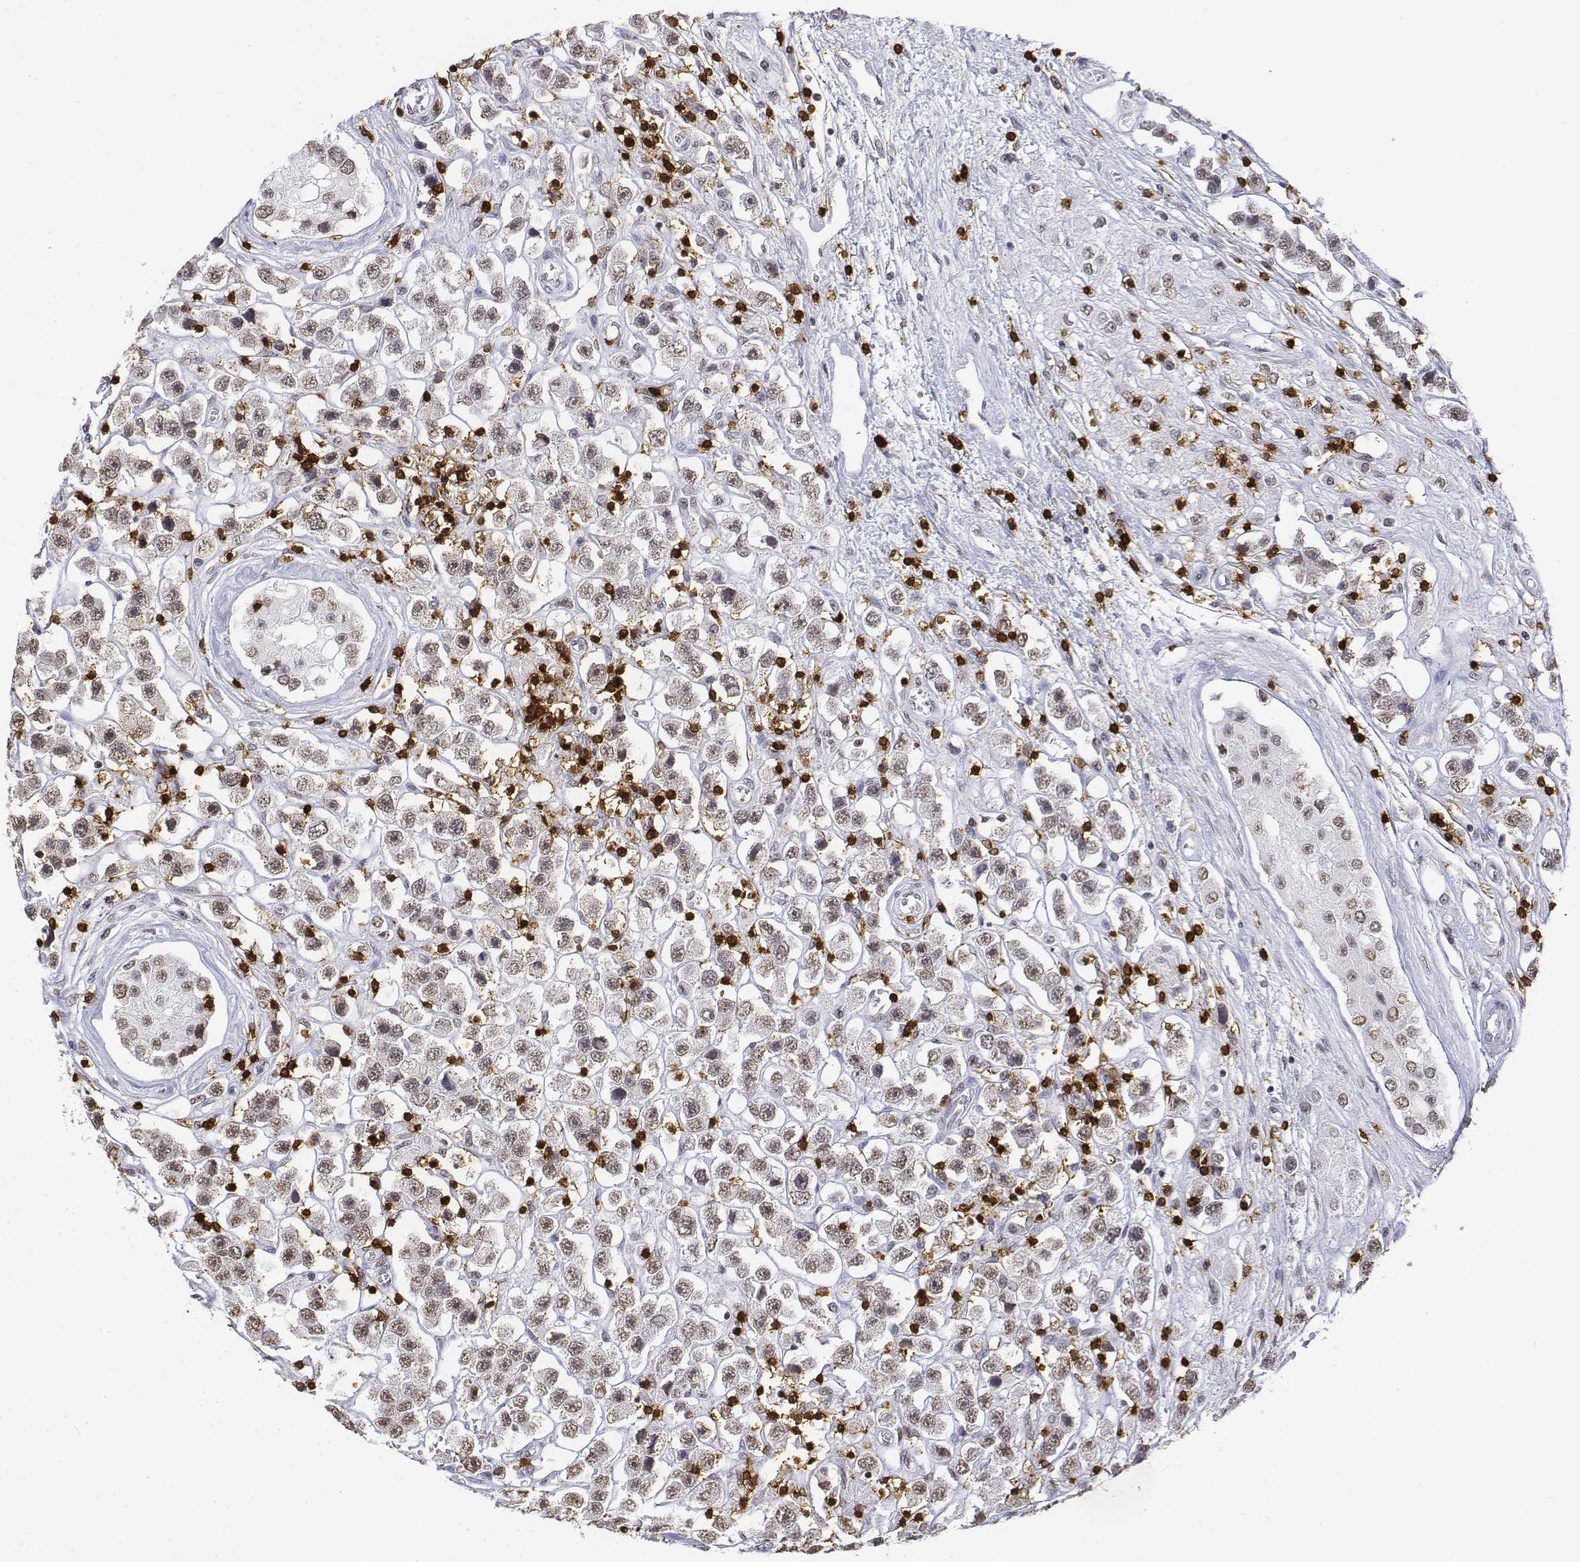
{"staining": {"intensity": "weak", "quantity": "25%-75%", "location": "nuclear"}, "tissue": "testis cancer", "cell_type": "Tumor cells", "image_type": "cancer", "snomed": [{"axis": "morphology", "description": "Seminoma, NOS"}, {"axis": "topography", "description": "Testis"}], "caption": "Immunohistochemistry (IHC) of testis cancer exhibits low levels of weak nuclear staining in approximately 25%-75% of tumor cells. Using DAB (3,3'-diaminobenzidine) (brown) and hematoxylin (blue) stains, captured at high magnification using brightfield microscopy.", "gene": "CD3E", "patient": {"sex": "male", "age": 45}}